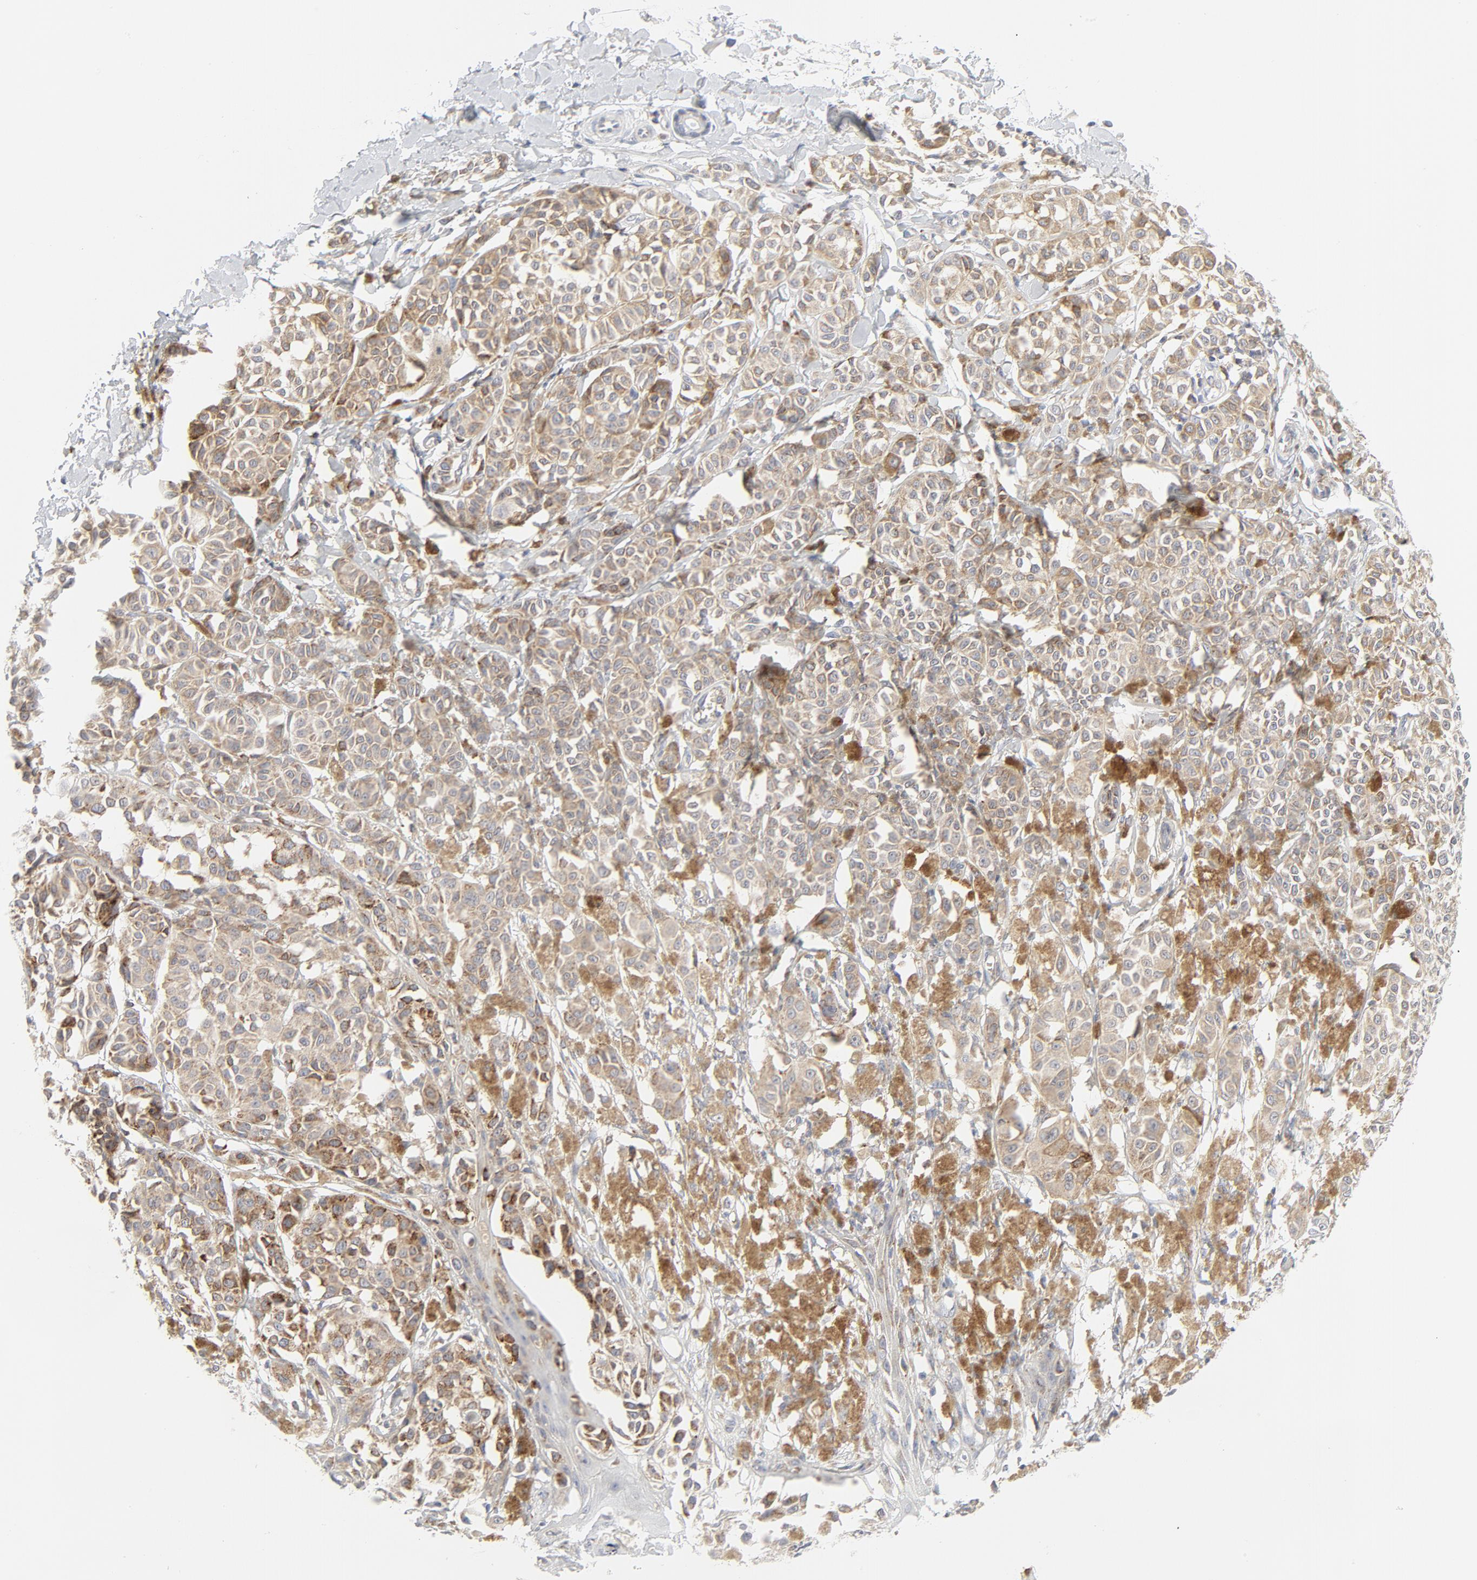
{"staining": {"intensity": "moderate", "quantity": ">75%", "location": "cytoplasmic/membranous"}, "tissue": "melanoma", "cell_type": "Tumor cells", "image_type": "cancer", "snomed": [{"axis": "morphology", "description": "Malignant melanoma, NOS"}, {"axis": "topography", "description": "Skin"}], "caption": "Protein expression analysis of human malignant melanoma reveals moderate cytoplasmic/membranous staining in about >75% of tumor cells.", "gene": "LRP6", "patient": {"sex": "male", "age": 76}}